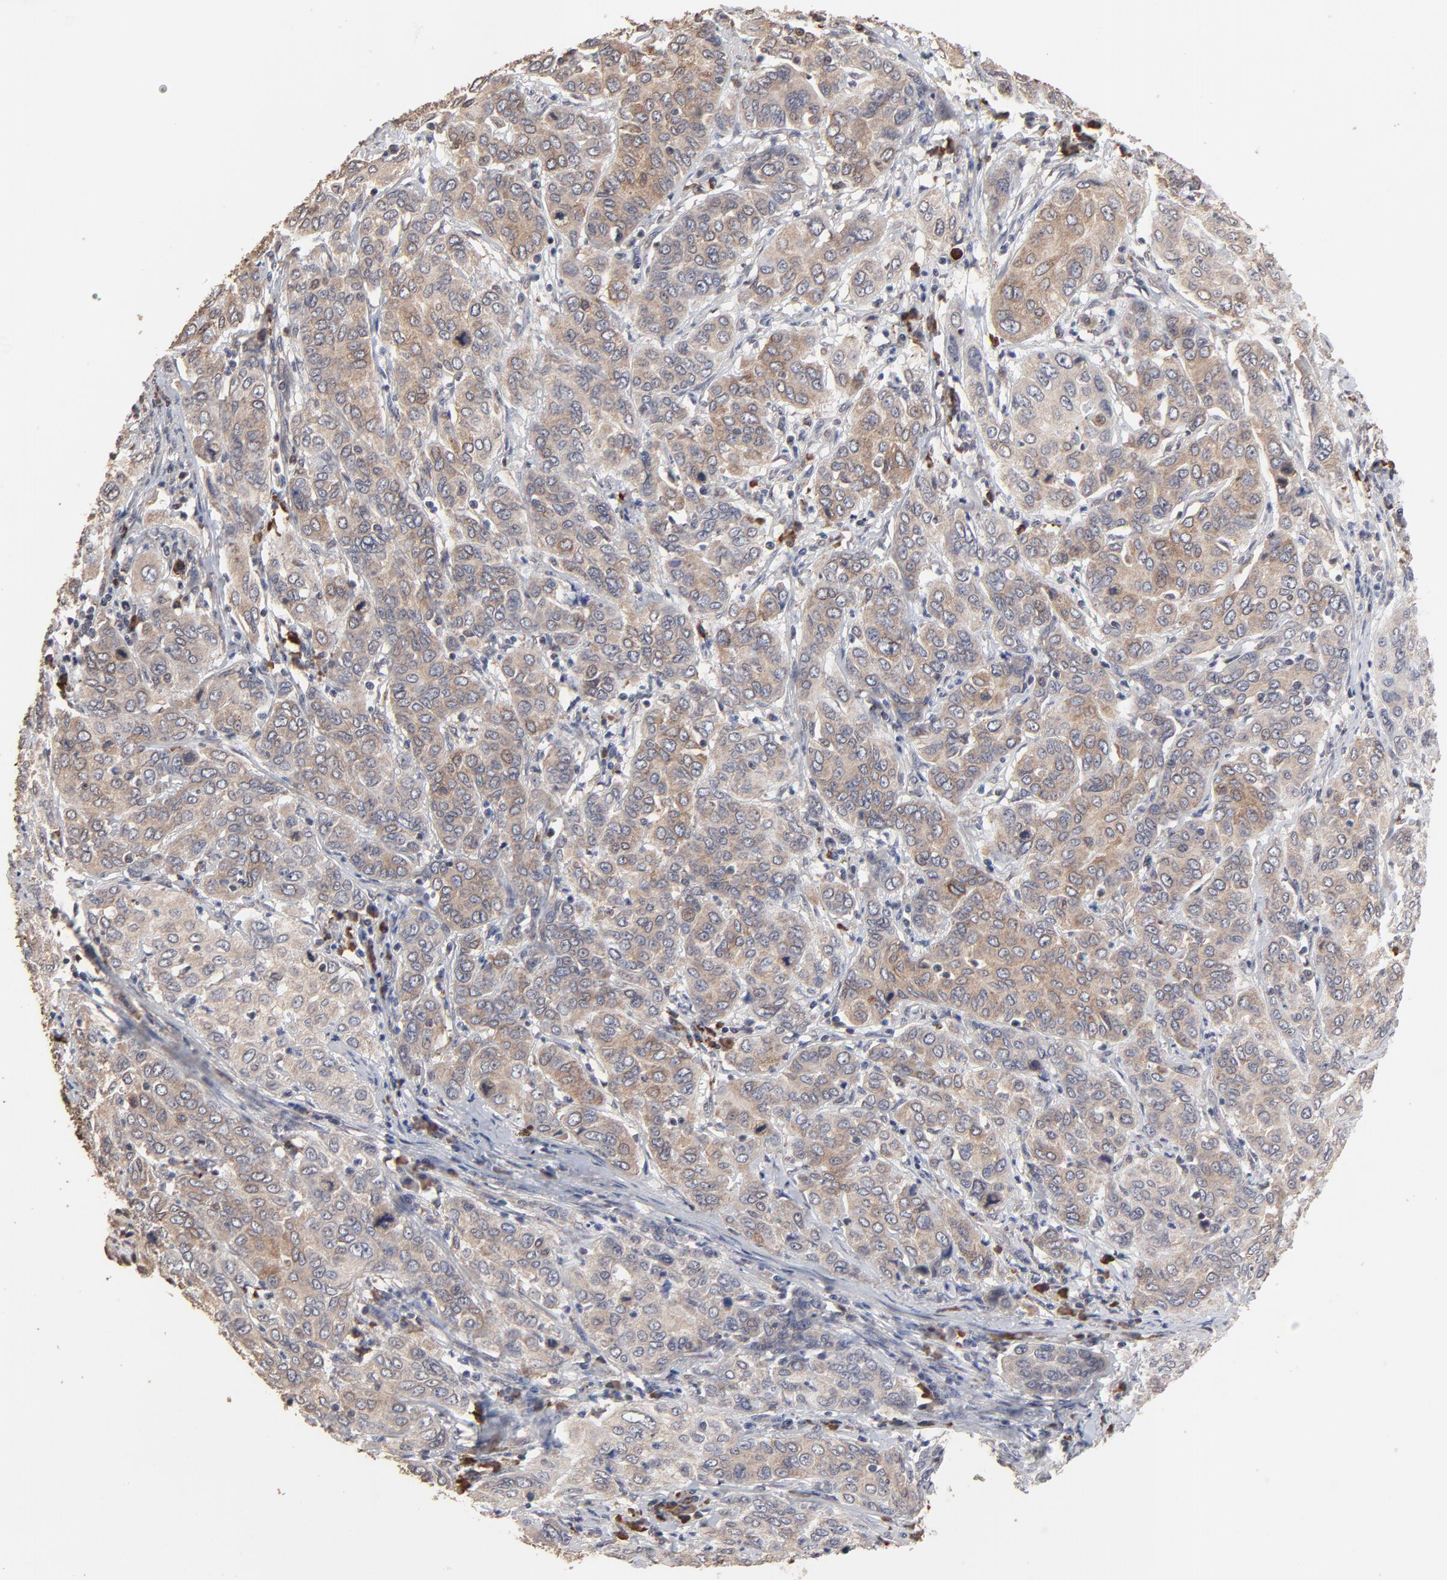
{"staining": {"intensity": "weak", "quantity": ">75%", "location": "cytoplasmic/membranous"}, "tissue": "cervical cancer", "cell_type": "Tumor cells", "image_type": "cancer", "snomed": [{"axis": "morphology", "description": "Squamous cell carcinoma, NOS"}, {"axis": "topography", "description": "Cervix"}], "caption": "An image of squamous cell carcinoma (cervical) stained for a protein shows weak cytoplasmic/membranous brown staining in tumor cells. Nuclei are stained in blue.", "gene": "CHM", "patient": {"sex": "female", "age": 38}}